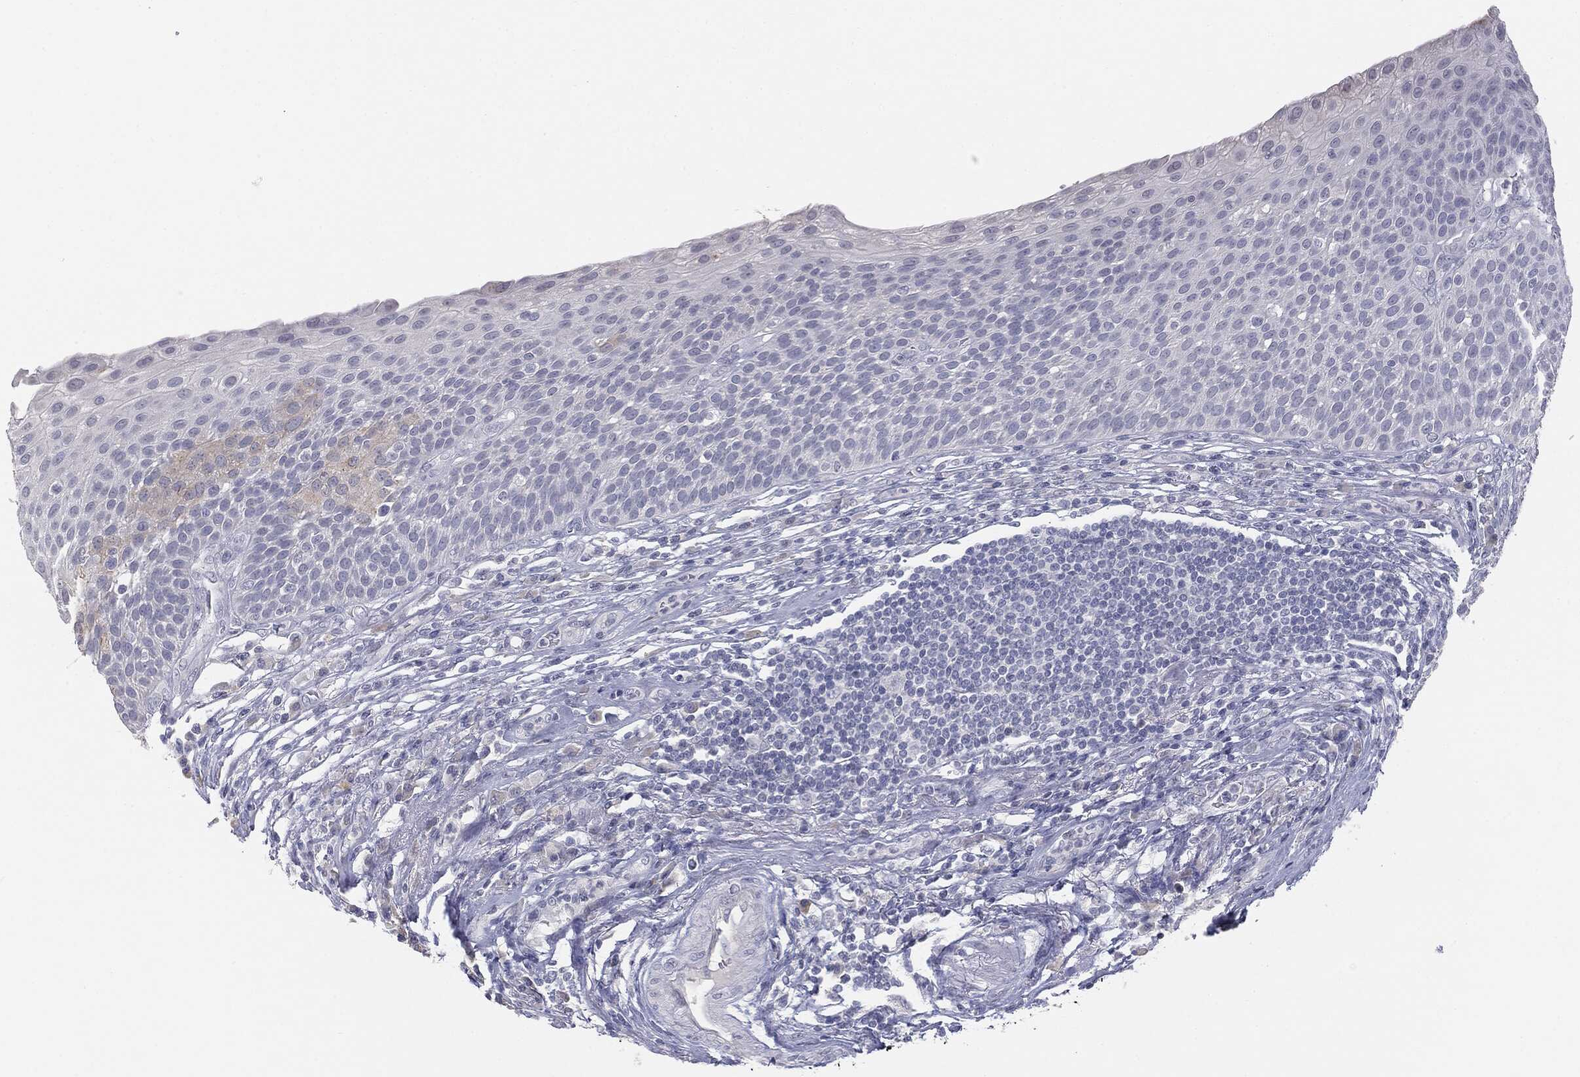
{"staining": {"intensity": "negative", "quantity": "none", "location": "none"}, "tissue": "urothelial cancer", "cell_type": "Tumor cells", "image_type": "cancer", "snomed": [{"axis": "morphology", "description": "Urothelial carcinoma, High grade"}, {"axis": "topography", "description": "Urinary bladder"}], "caption": "Urothelial carcinoma (high-grade) was stained to show a protein in brown. There is no significant positivity in tumor cells. The staining is performed using DAB (3,3'-diaminobenzidine) brown chromogen with nuclei counter-stained in using hematoxylin.", "gene": "MUC1", "patient": {"sex": "female", "age": 70}}